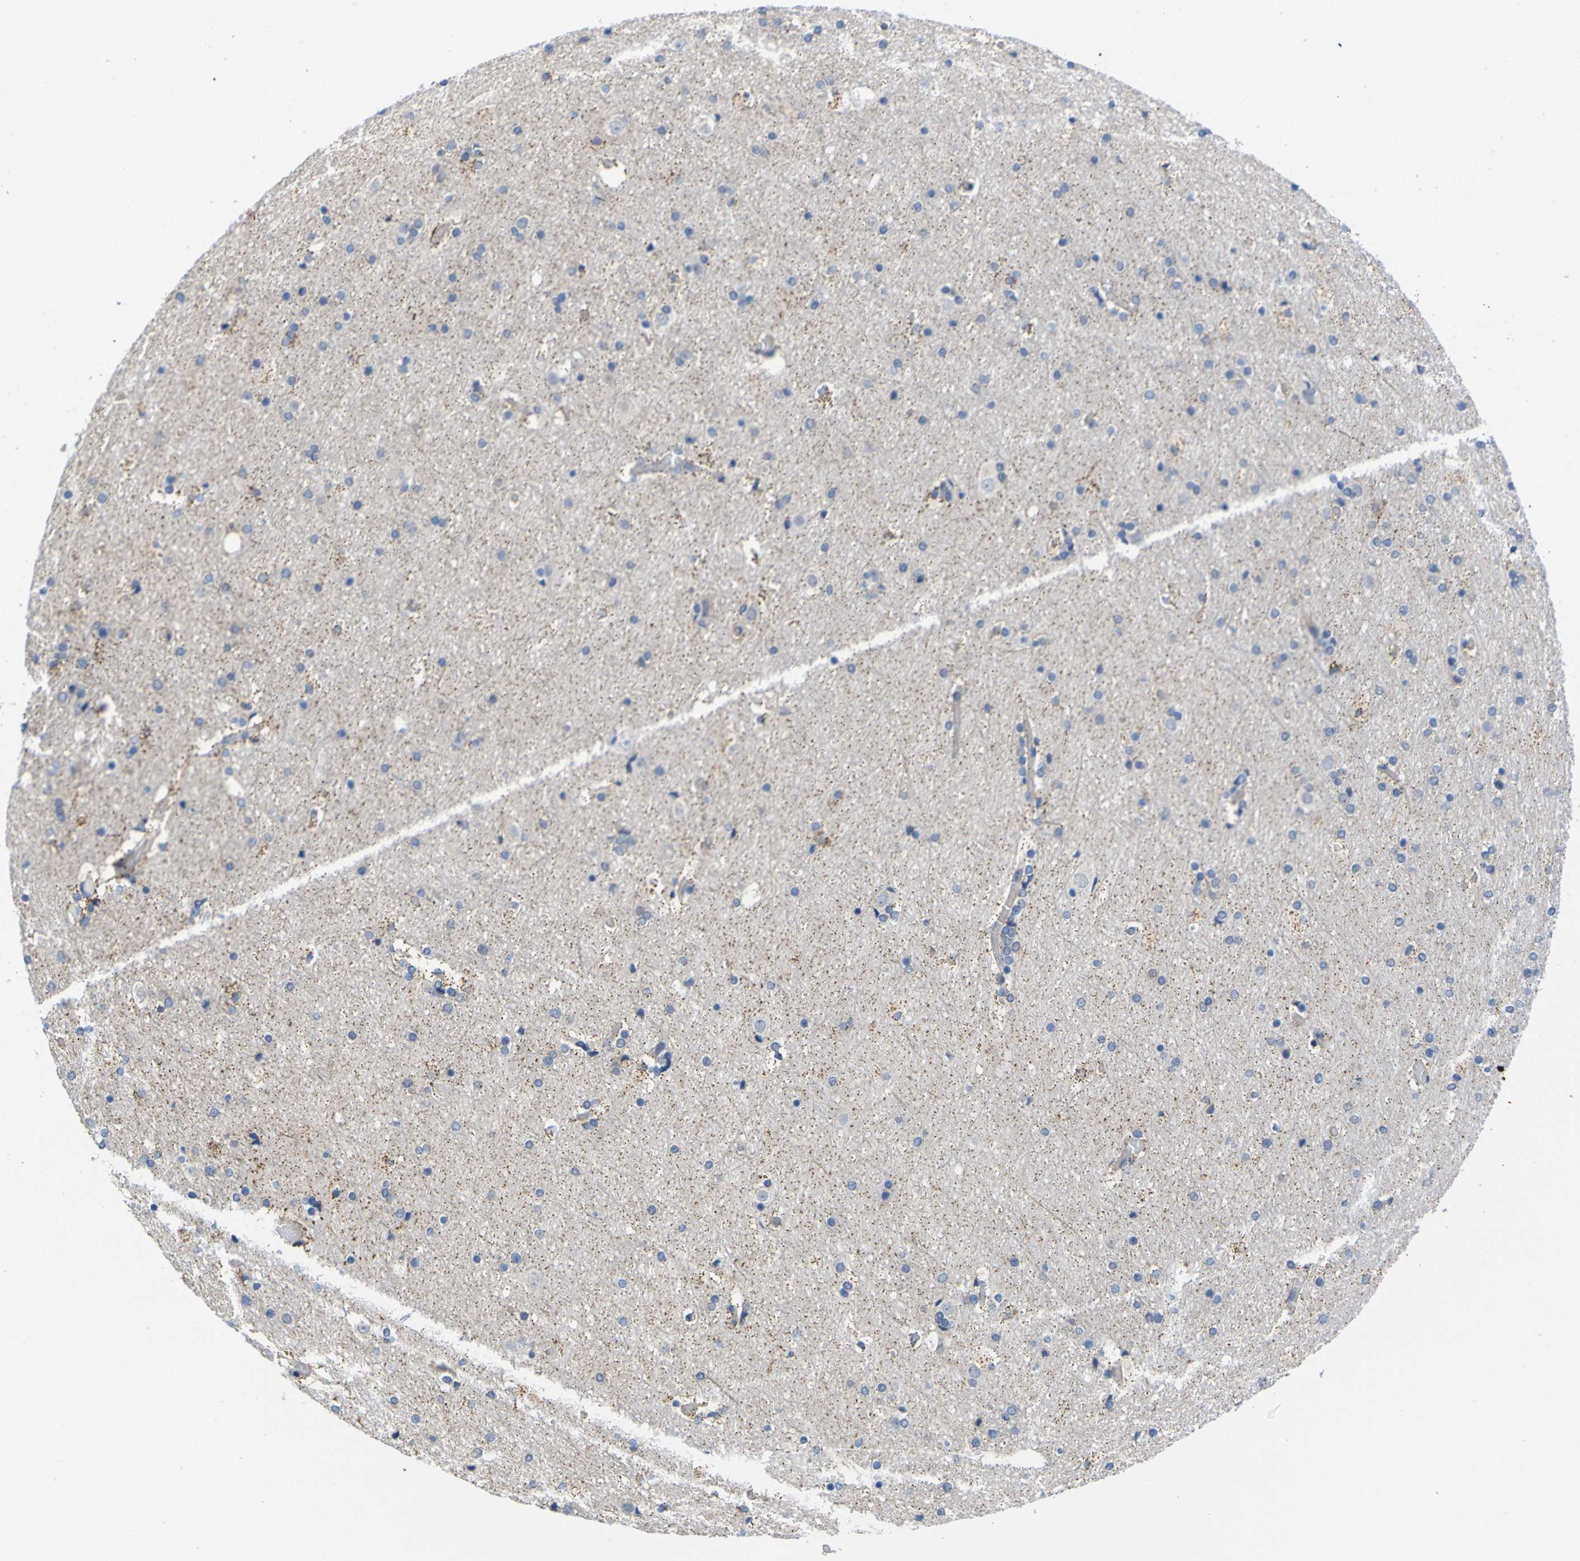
{"staining": {"intensity": "negative", "quantity": "none", "location": "none"}, "tissue": "cerebral cortex", "cell_type": "Endothelial cells", "image_type": "normal", "snomed": [{"axis": "morphology", "description": "Normal tissue, NOS"}, {"axis": "topography", "description": "Cerebral cortex"}], "caption": "Human cerebral cortex stained for a protein using immunohistochemistry exhibits no expression in endothelial cells.", "gene": "USH1C", "patient": {"sex": "male", "age": 57}}